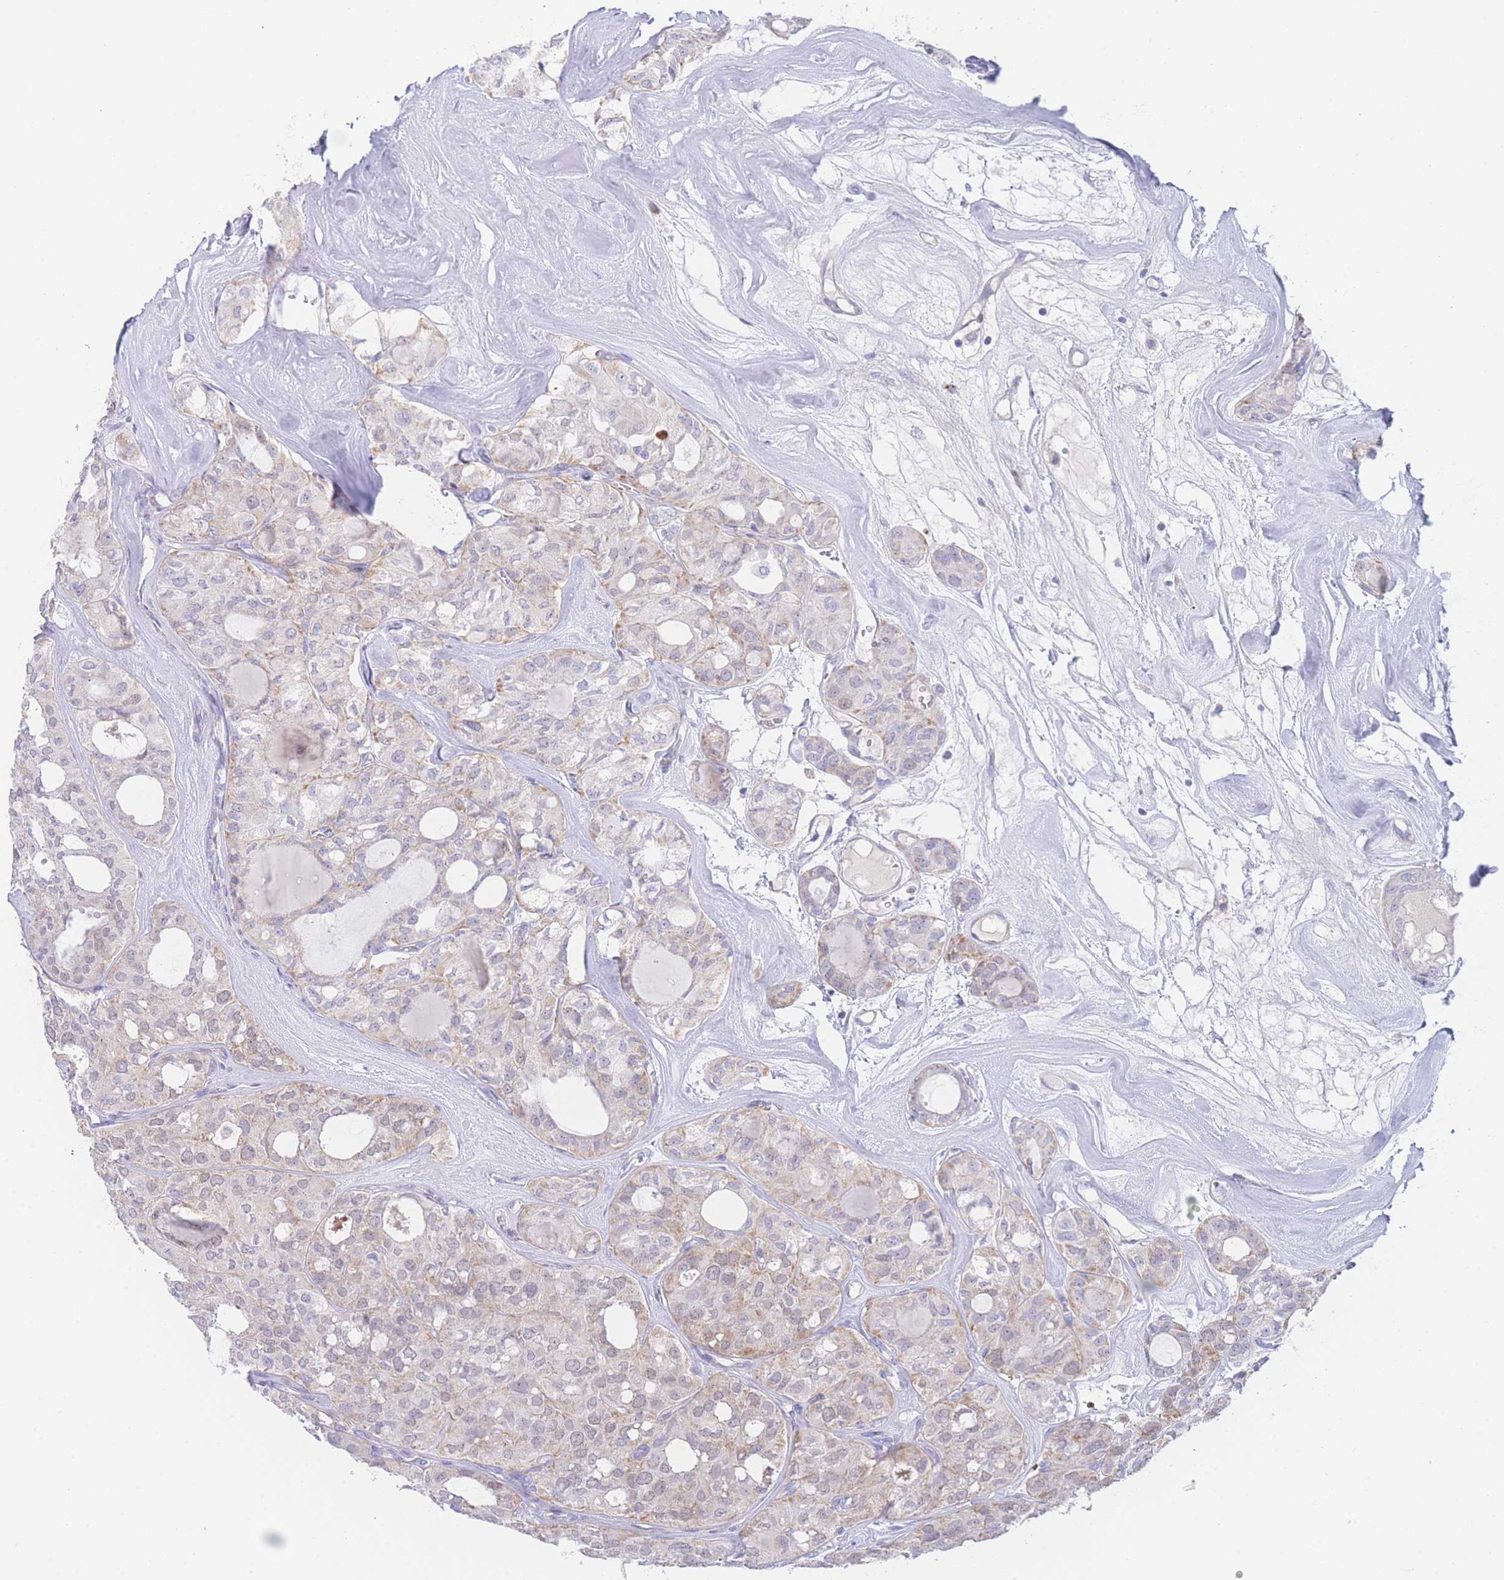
{"staining": {"intensity": "weak", "quantity": "<25%", "location": "cytoplasmic/membranous"}, "tissue": "thyroid cancer", "cell_type": "Tumor cells", "image_type": "cancer", "snomed": [{"axis": "morphology", "description": "Follicular adenoma carcinoma, NOS"}, {"axis": "topography", "description": "Thyroid gland"}], "caption": "This is an immunohistochemistry (IHC) micrograph of human thyroid cancer (follicular adenoma carcinoma). There is no expression in tumor cells.", "gene": "GPAM", "patient": {"sex": "male", "age": 75}}